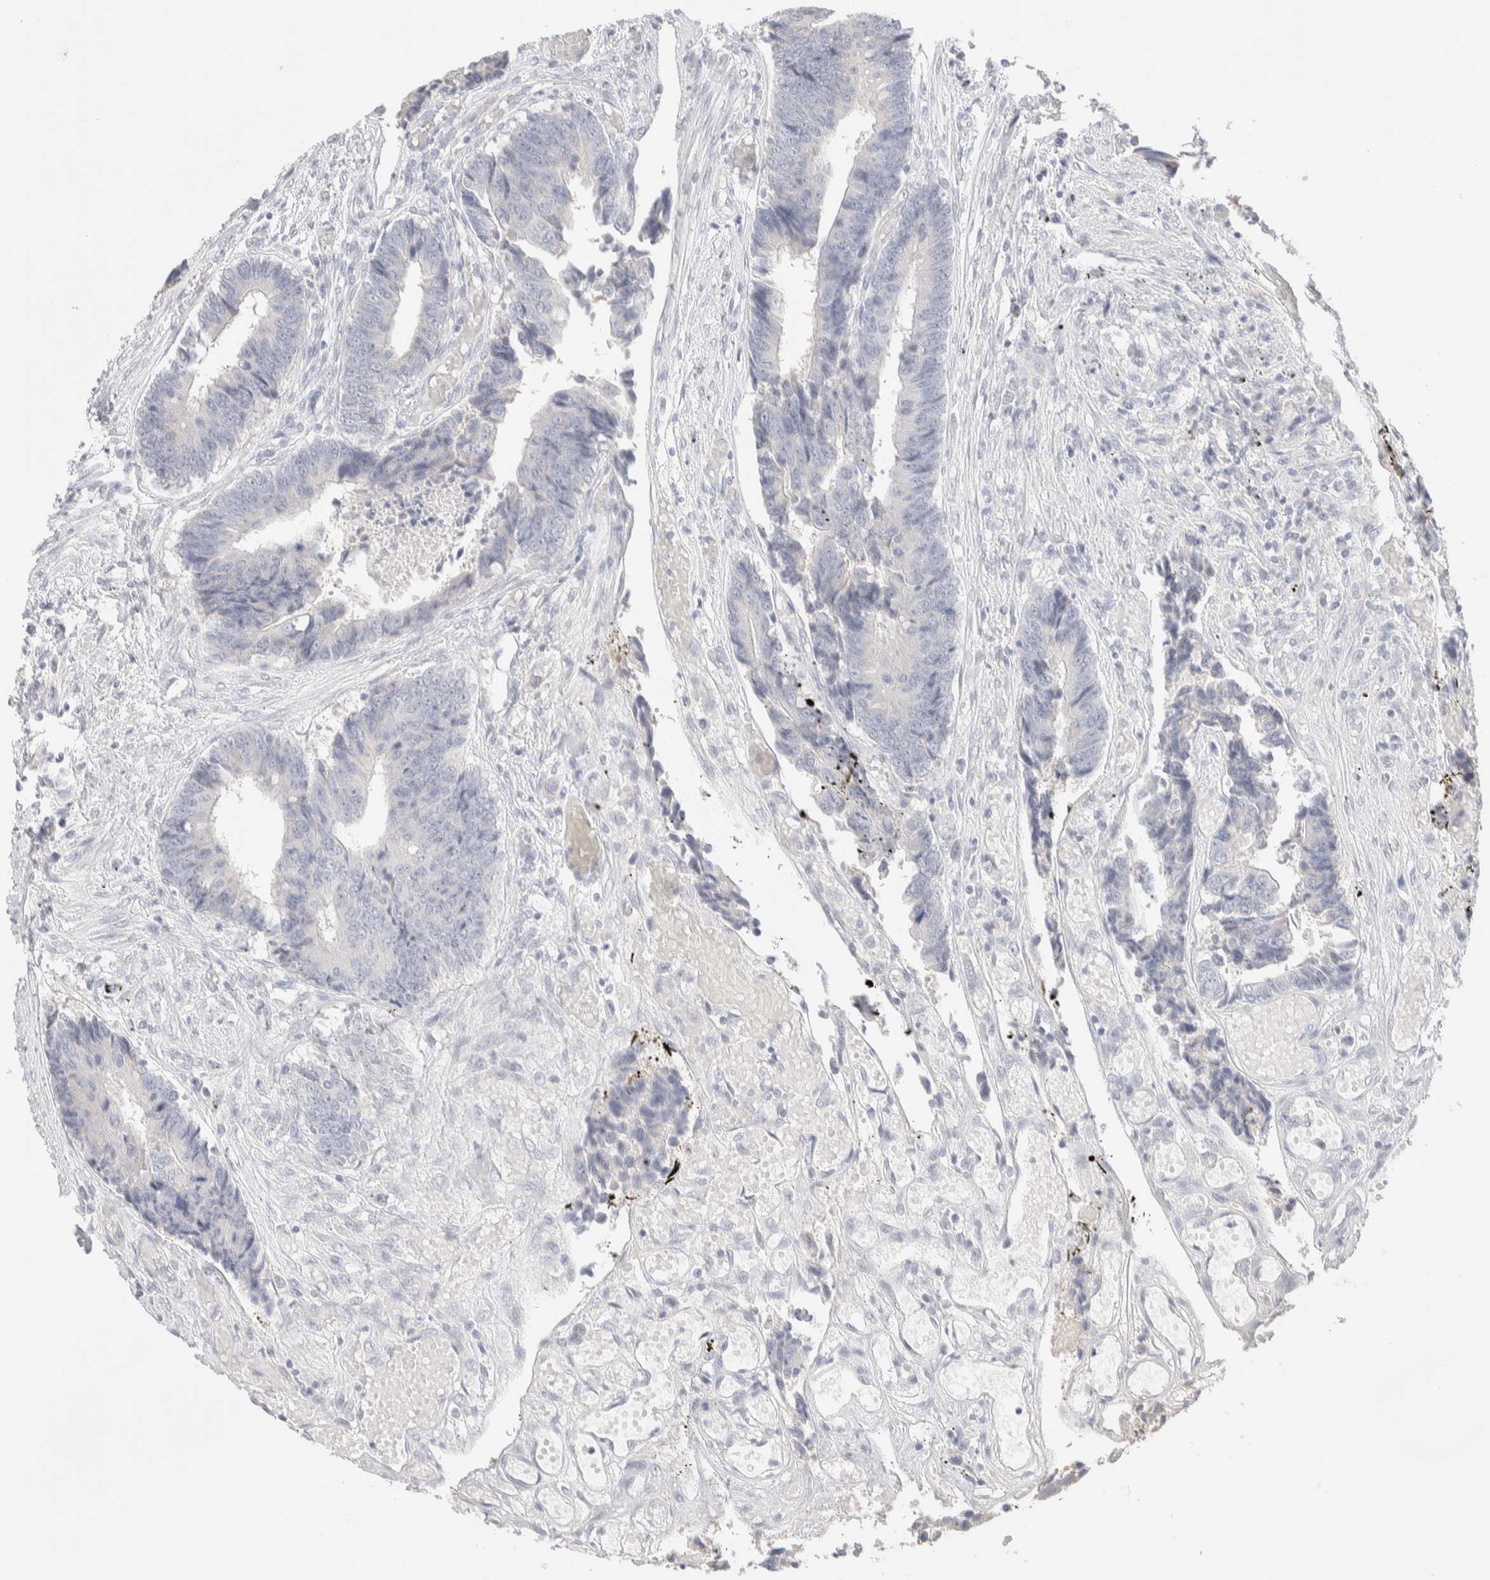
{"staining": {"intensity": "negative", "quantity": "none", "location": "none"}, "tissue": "colorectal cancer", "cell_type": "Tumor cells", "image_type": "cancer", "snomed": [{"axis": "morphology", "description": "Adenocarcinoma, NOS"}, {"axis": "topography", "description": "Rectum"}], "caption": "This image is of colorectal cancer stained with IHC to label a protein in brown with the nuclei are counter-stained blue. There is no positivity in tumor cells.", "gene": "RIDA", "patient": {"sex": "male", "age": 84}}